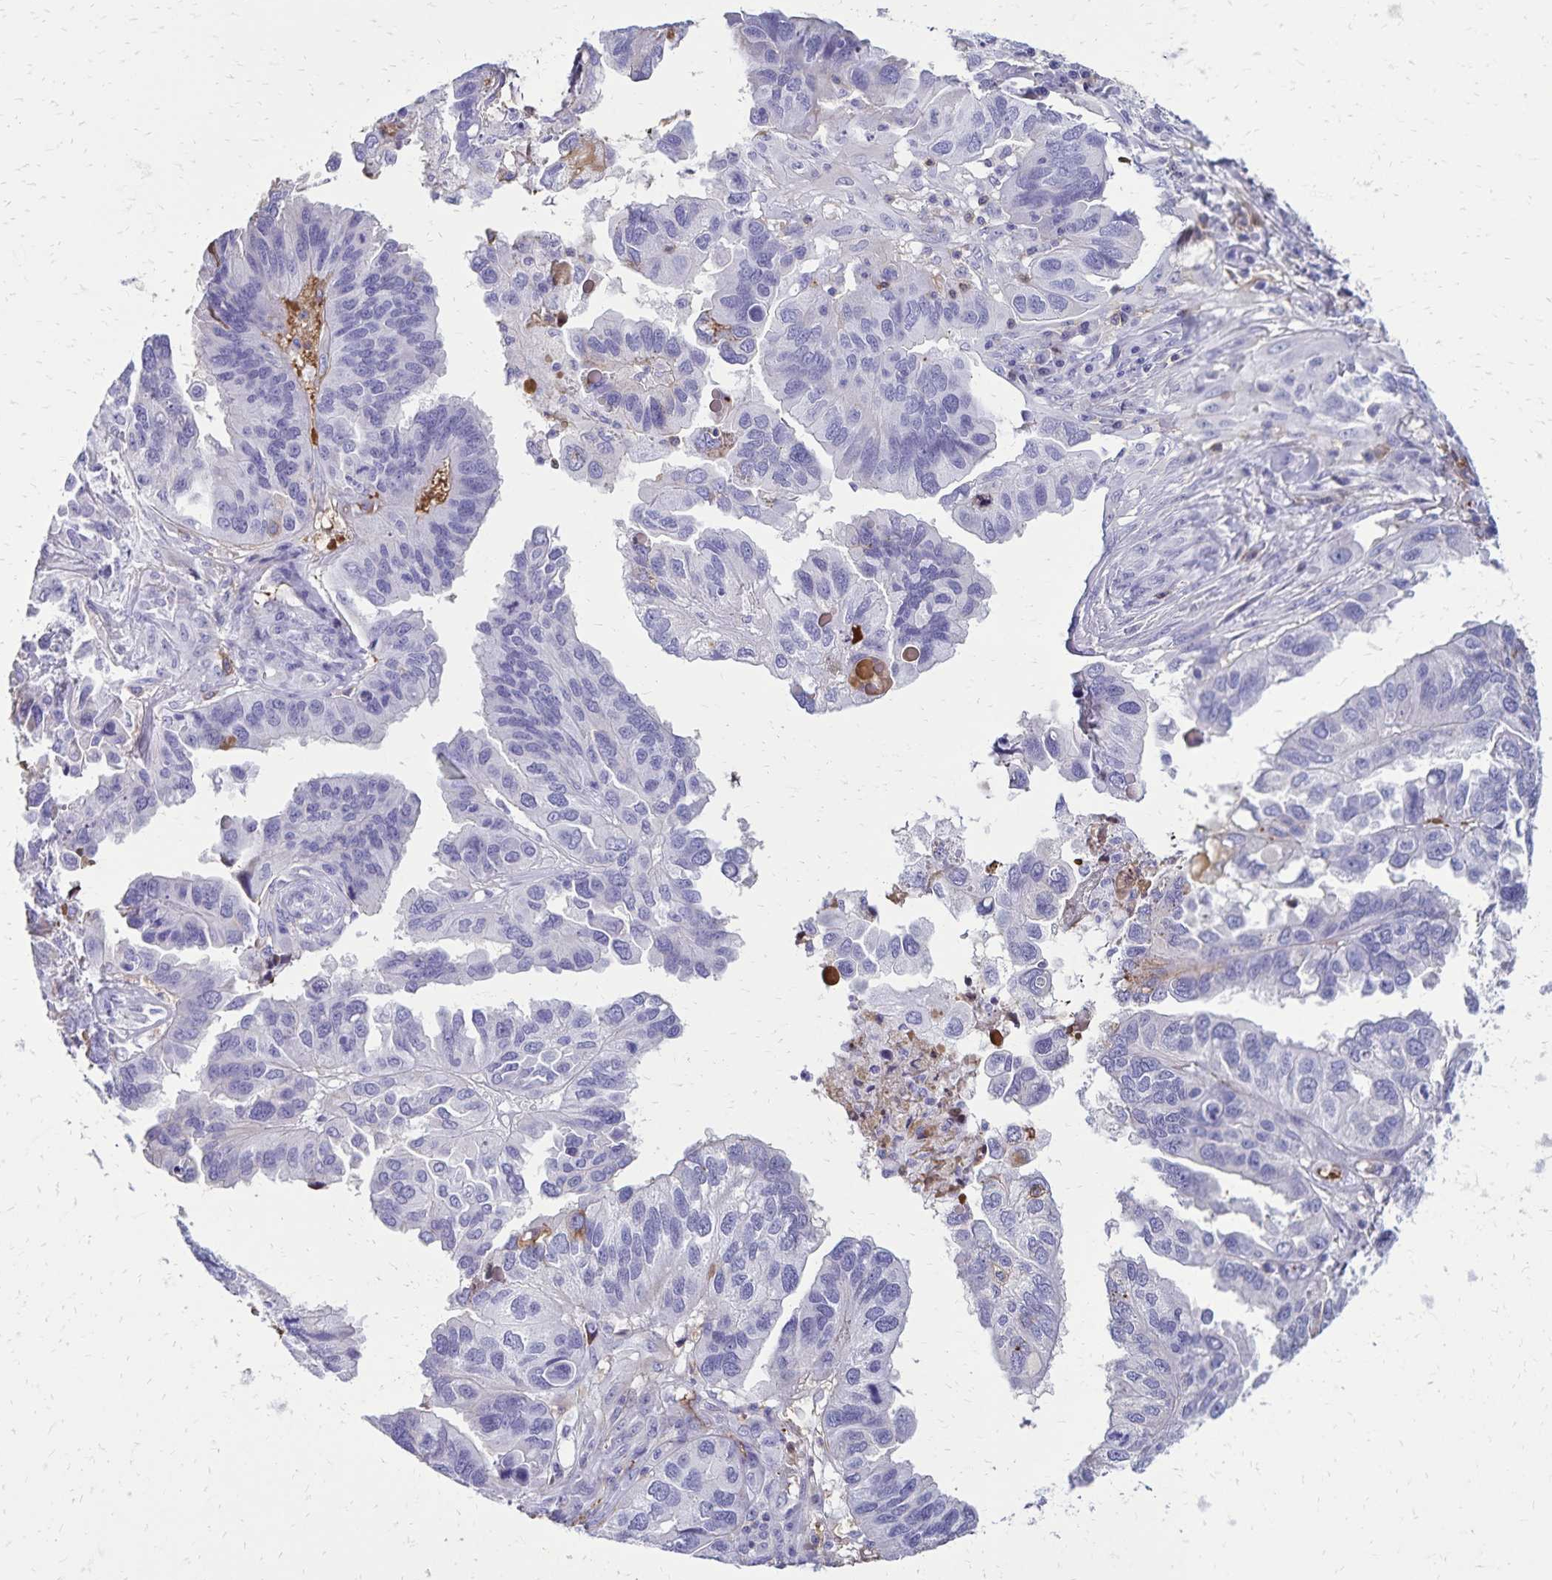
{"staining": {"intensity": "negative", "quantity": "none", "location": "none"}, "tissue": "ovarian cancer", "cell_type": "Tumor cells", "image_type": "cancer", "snomed": [{"axis": "morphology", "description": "Cystadenocarcinoma, serous, NOS"}, {"axis": "topography", "description": "Ovary"}], "caption": "DAB immunohistochemical staining of serous cystadenocarcinoma (ovarian) shows no significant expression in tumor cells.", "gene": "CD27", "patient": {"sex": "female", "age": 79}}